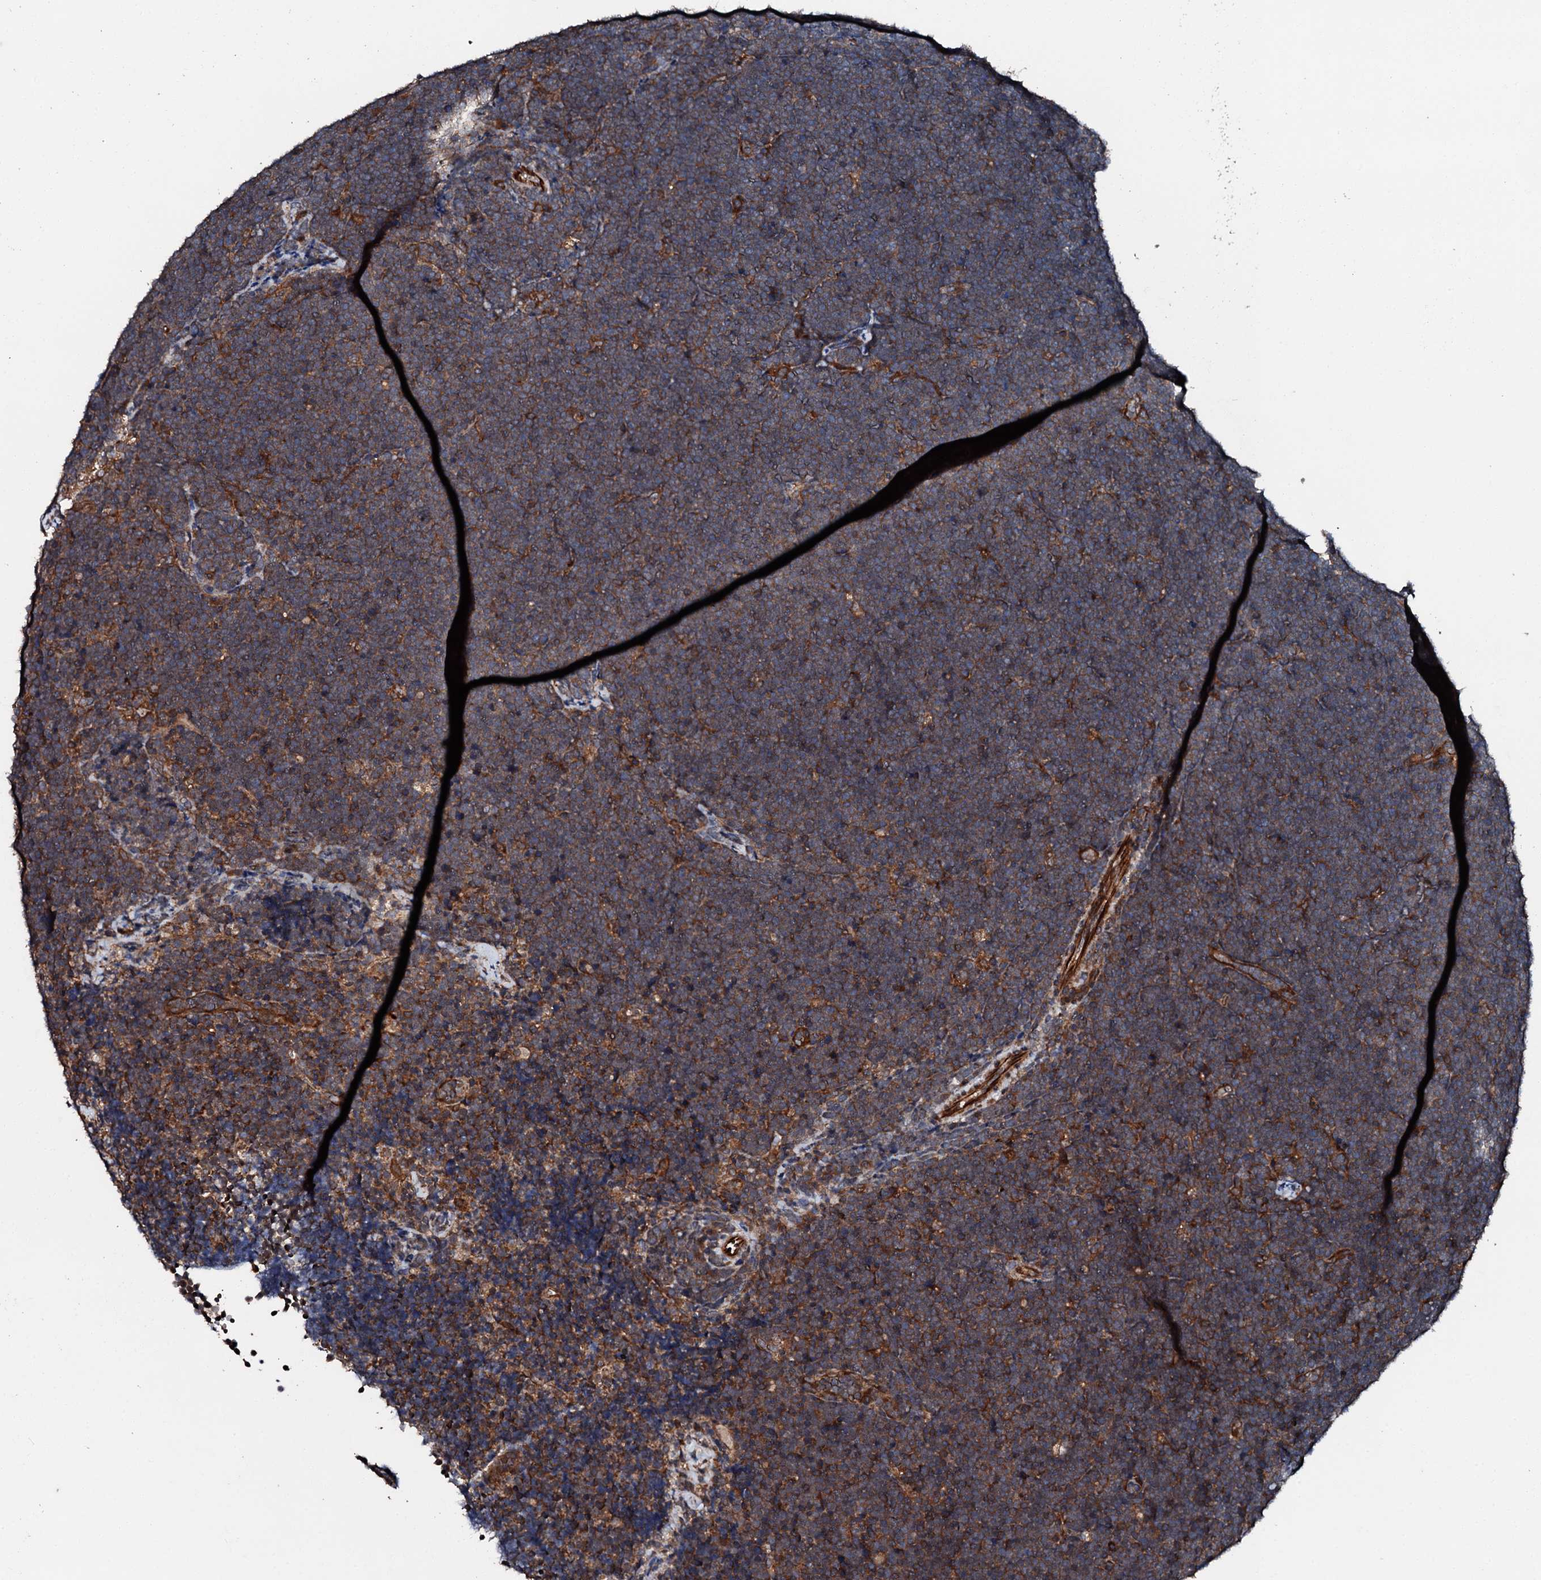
{"staining": {"intensity": "moderate", "quantity": "25%-75%", "location": "cytoplasmic/membranous"}, "tissue": "lymphoma", "cell_type": "Tumor cells", "image_type": "cancer", "snomed": [{"axis": "morphology", "description": "Malignant lymphoma, non-Hodgkin's type, High grade"}, {"axis": "topography", "description": "Lymph node"}], "caption": "A brown stain shows moderate cytoplasmic/membranous staining of a protein in high-grade malignant lymphoma, non-Hodgkin's type tumor cells.", "gene": "FGD4", "patient": {"sex": "male", "age": 13}}